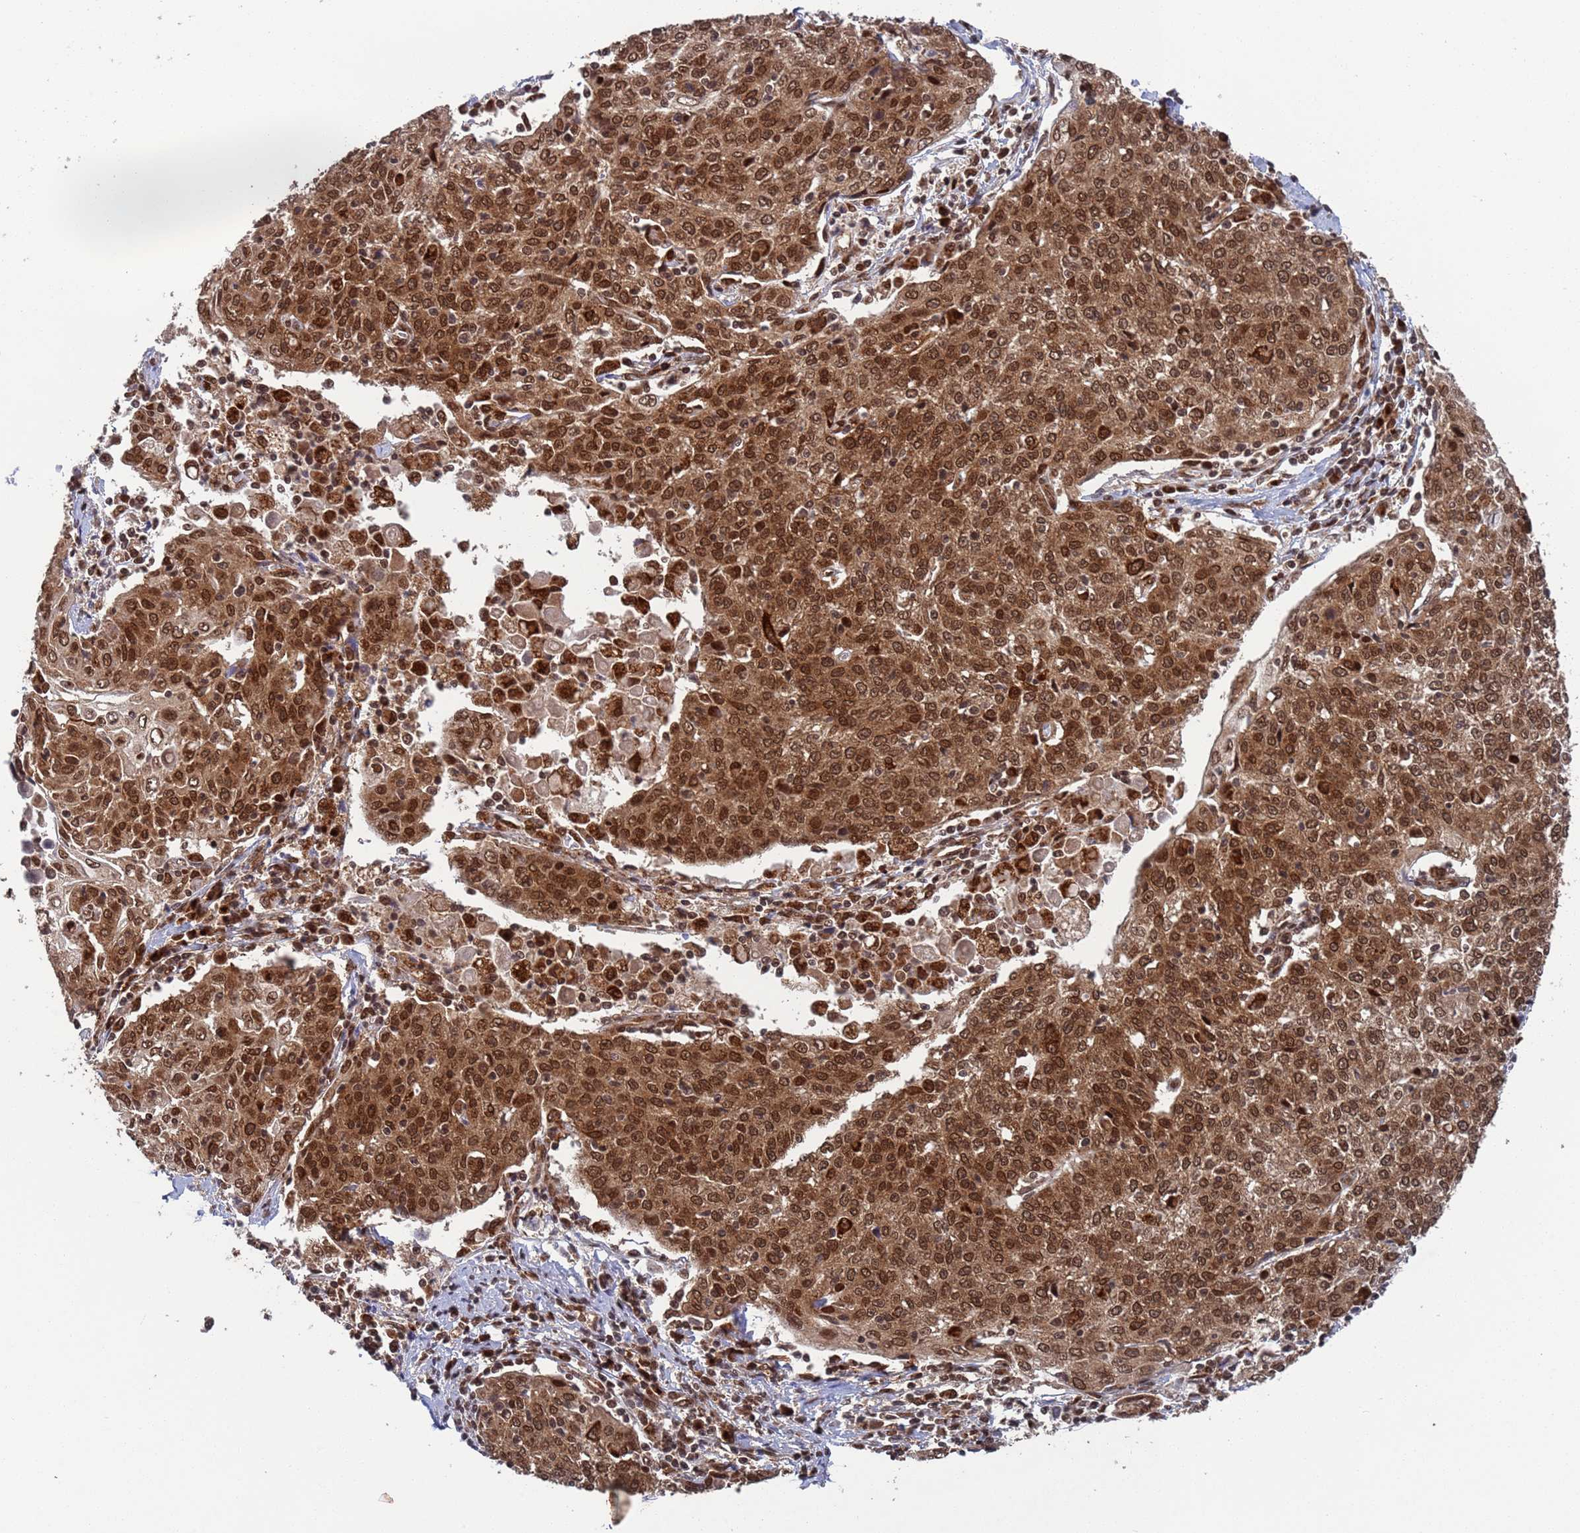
{"staining": {"intensity": "moderate", "quantity": ">75%", "location": "cytoplasmic/membranous,nuclear"}, "tissue": "cervical cancer", "cell_type": "Tumor cells", "image_type": "cancer", "snomed": [{"axis": "morphology", "description": "Squamous cell carcinoma, NOS"}, {"axis": "topography", "description": "Cervix"}], "caption": "There is medium levels of moderate cytoplasmic/membranous and nuclear positivity in tumor cells of cervical squamous cell carcinoma, as demonstrated by immunohistochemical staining (brown color).", "gene": "FUBP3", "patient": {"sex": "female", "age": 48}}